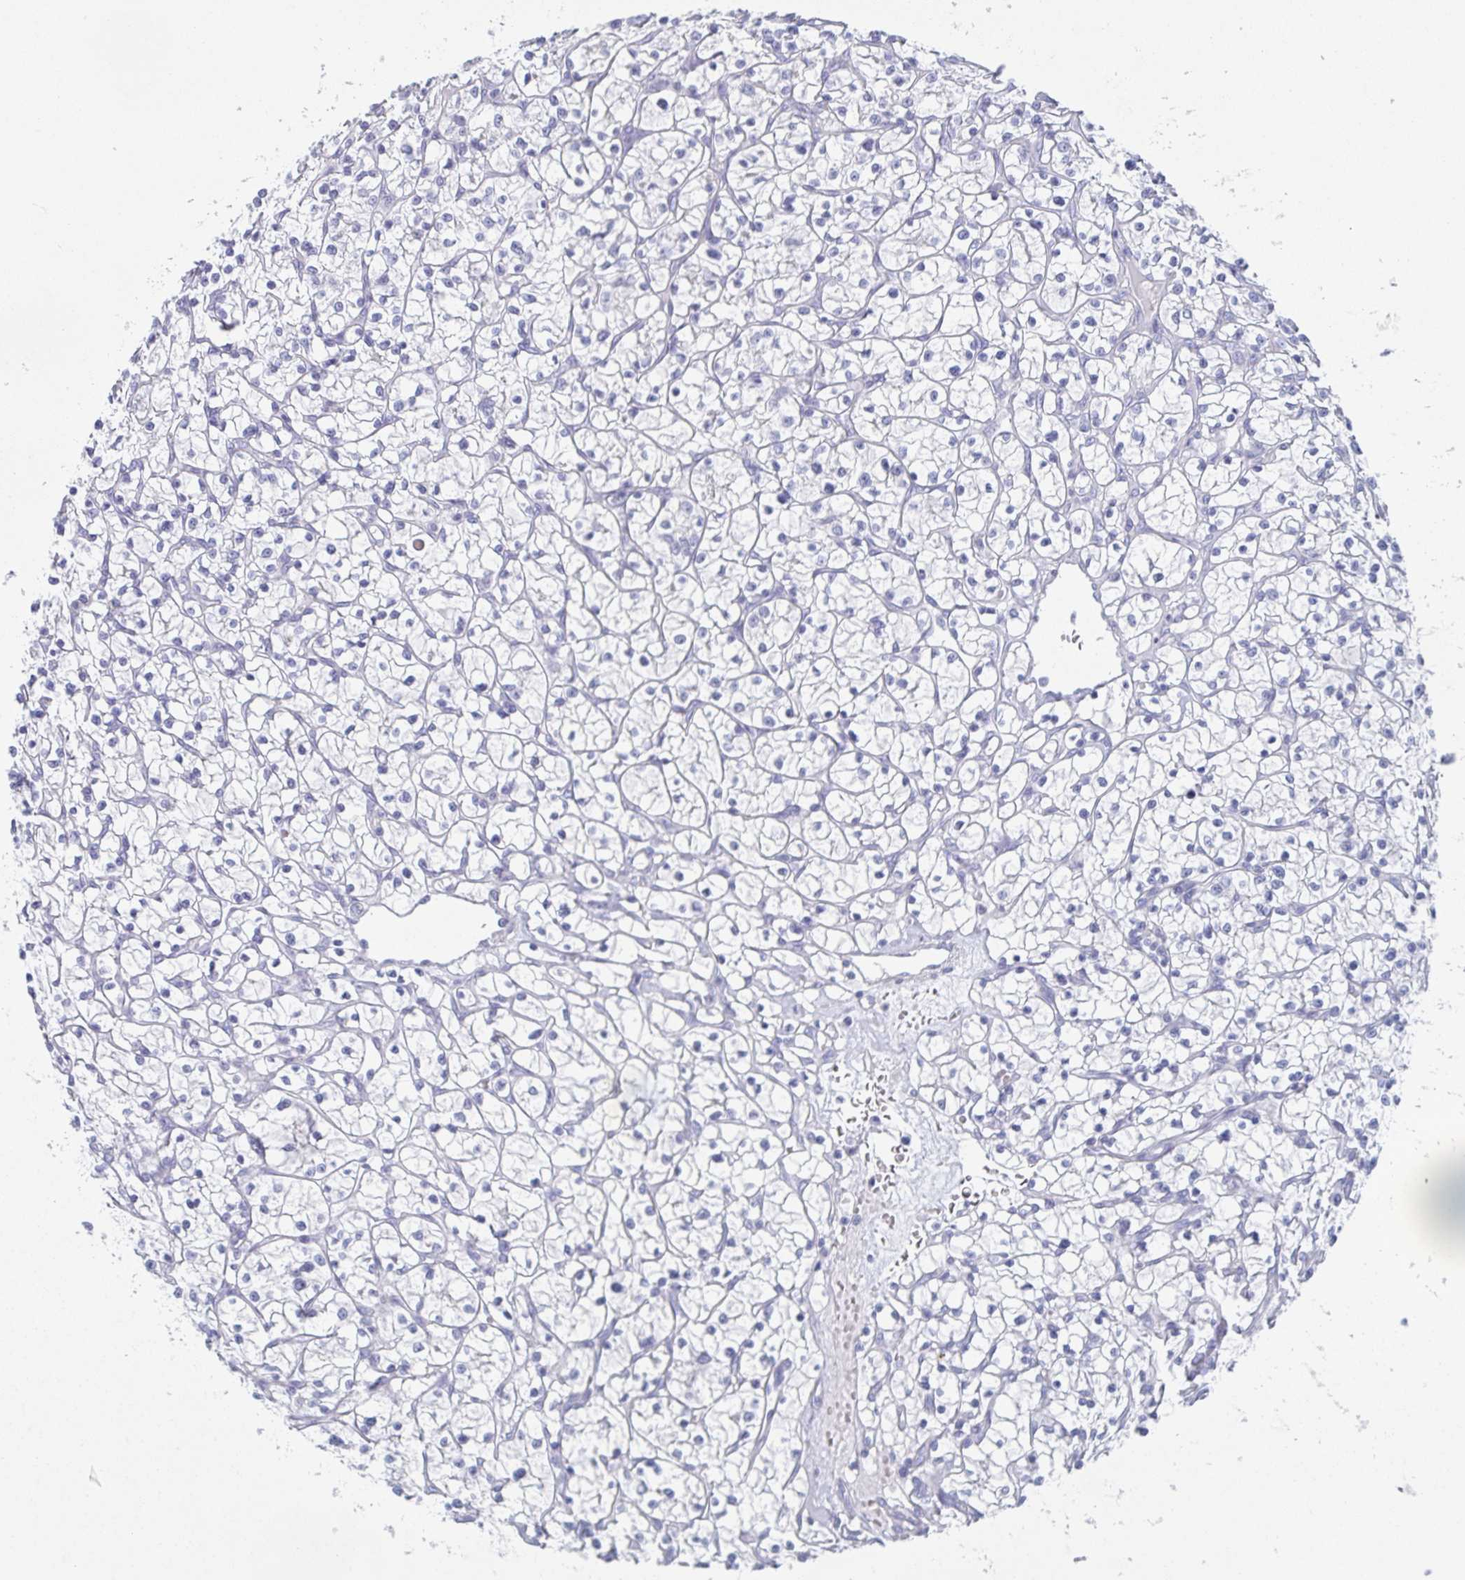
{"staining": {"intensity": "negative", "quantity": "none", "location": "none"}, "tissue": "renal cancer", "cell_type": "Tumor cells", "image_type": "cancer", "snomed": [{"axis": "morphology", "description": "Adenocarcinoma, NOS"}, {"axis": "topography", "description": "Kidney"}], "caption": "This is an immunohistochemistry (IHC) micrograph of adenocarcinoma (renal). There is no expression in tumor cells.", "gene": "TAGLN3", "patient": {"sex": "female", "age": 64}}